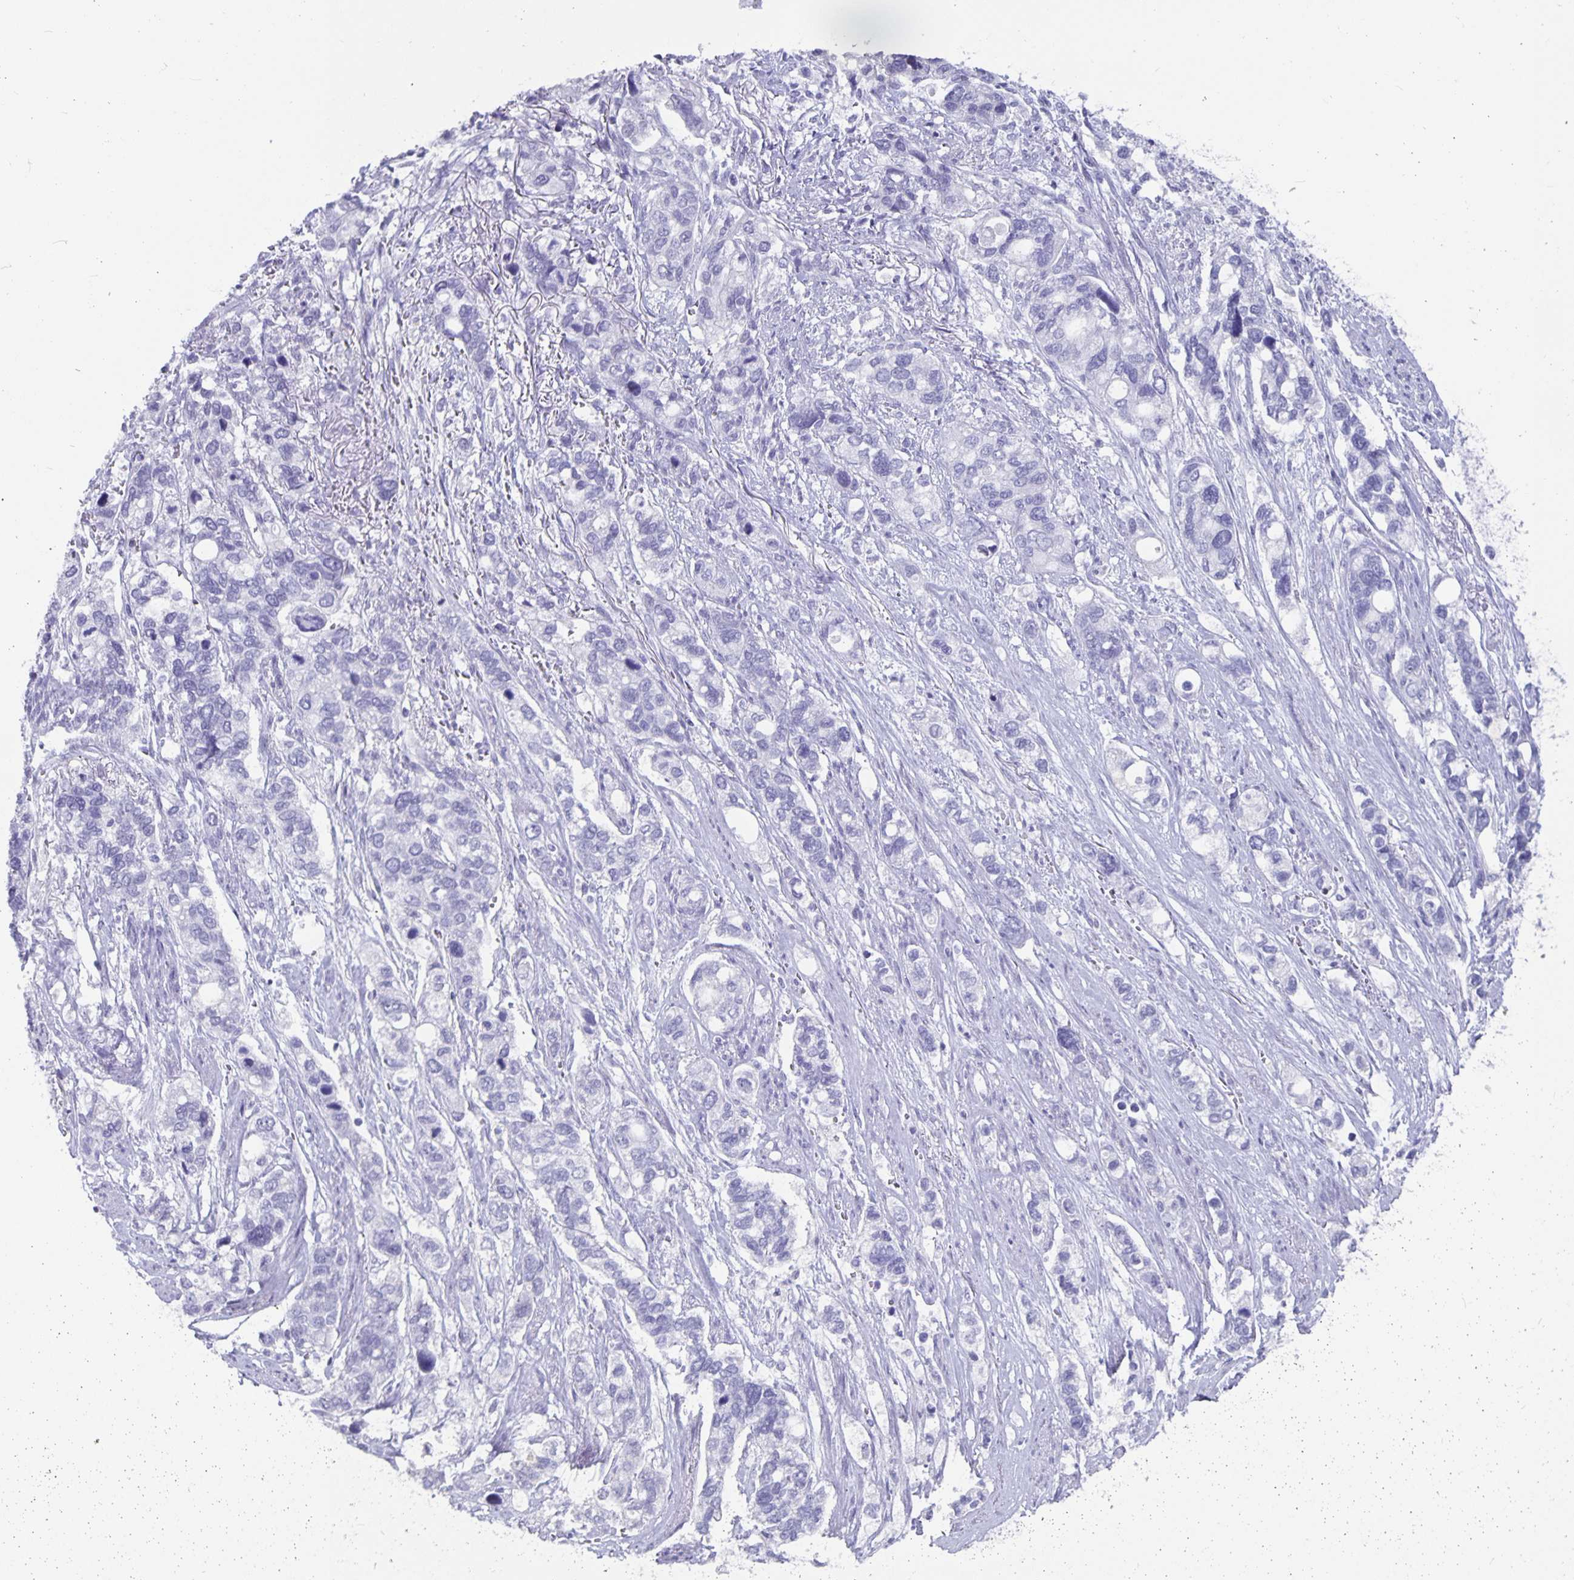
{"staining": {"intensity": "negative", "quantity": "none", "location": "none"}, "tissue": "stomach cancer", "cell_type": "Tumor cells", "image_type": "cancer", "snomed": [{"axis": "morphology", "description": "Adenocarcinoma, NOS"}, {"axis": "topography", "description": "Stomach, upper"}], "caption": "Tumor cells are negative for brown protein staining in stomach cancer.", "gene": "OLIG2", "patient": {"sex": "female", "age": 81}}